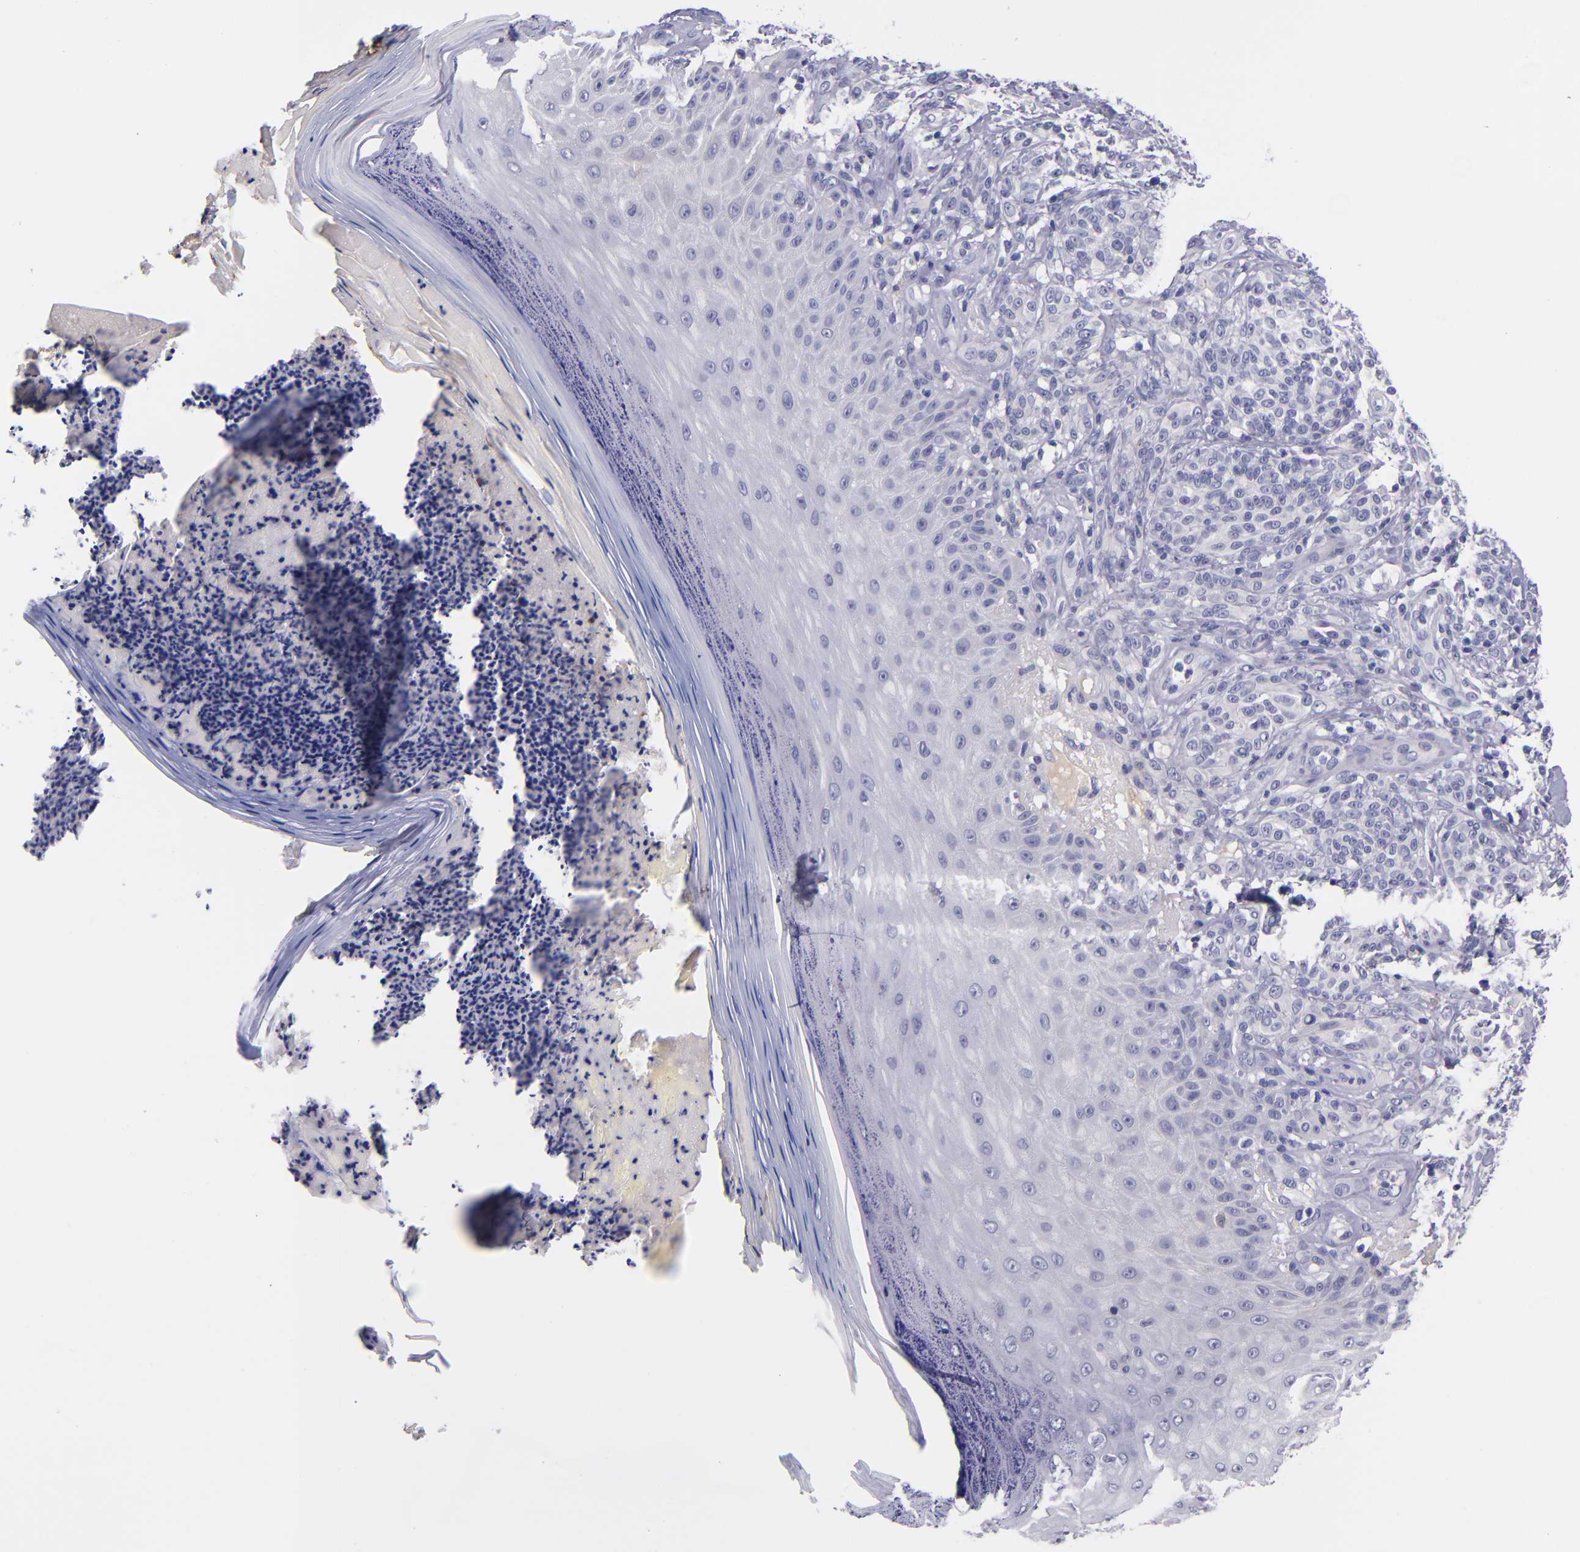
{"staining": {"intensity": "negative", "quantity": "none", "location": "none"}, "tissue": "melanoma", "cell_type": "Tumor cells", "image_type": "cancer", "snomed": [{"axis": "morphology", "description": "Malignant melanoma, NOS"}, {"axis": "topography", "description": "Skin"}], "caption": "Human melanoma stained for a protein using IHC demonstrates no staining in tumor cells.", "gene": "RBP4", "patient": {"sex": "male", "age": 57}}